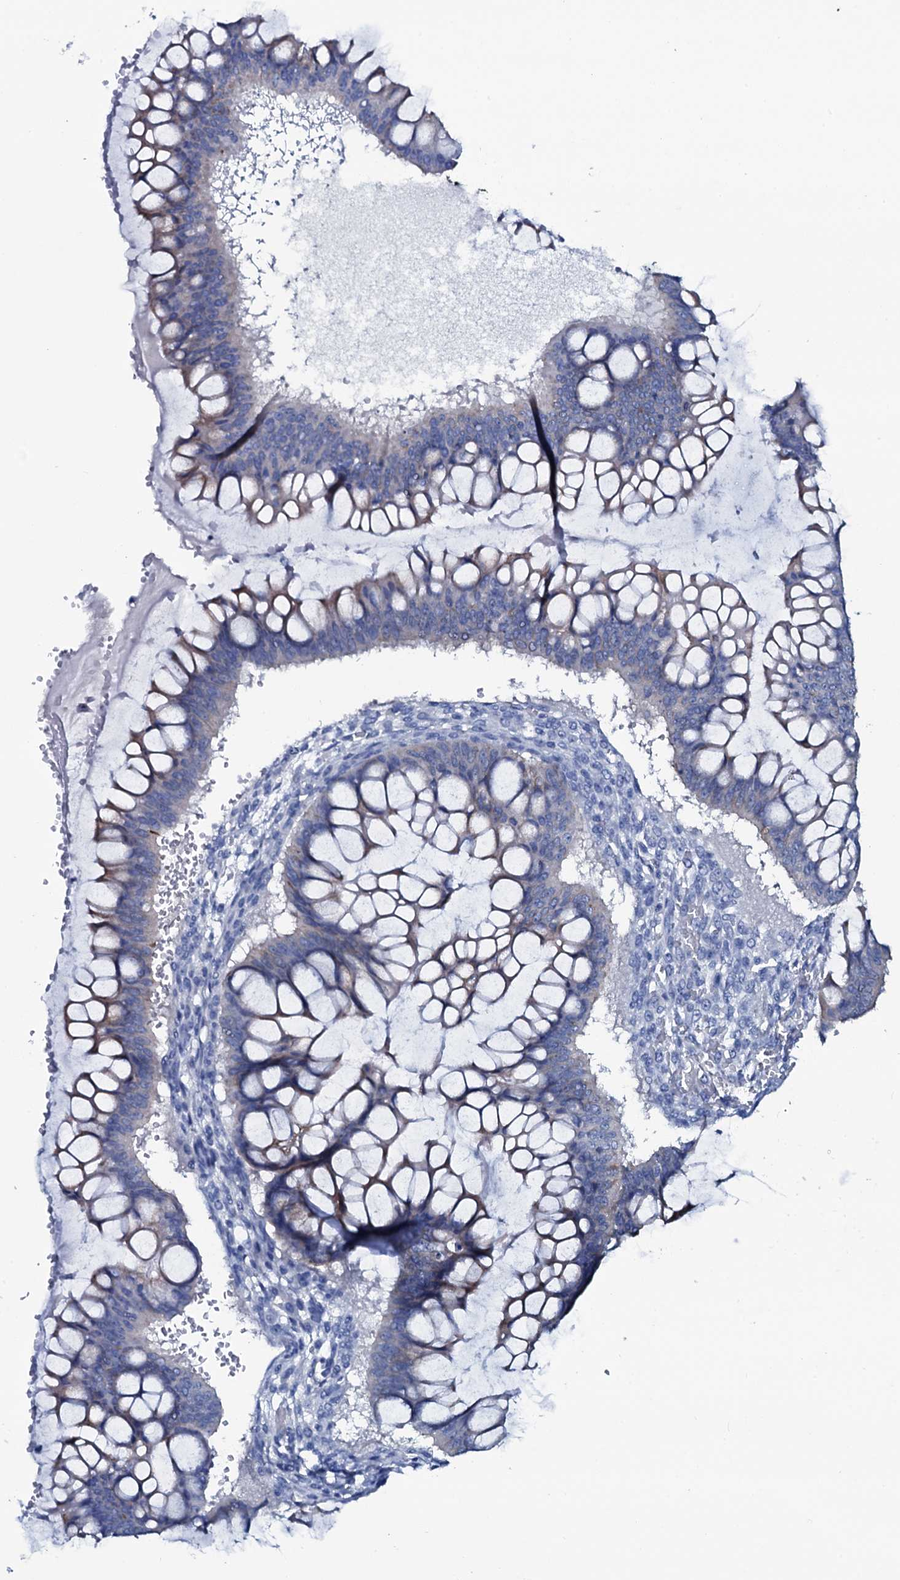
{"staining": {"intensity": "negative", "quantity": "none", "location": "none"}, "tissue": "ovarian cancer", "cell_type": "Tumor cells", "image_type": "cancer", "snomed": [{"axis": "morphology", "description": "Cystadenocarcinoma, mucinous, NOS"}, {"axis": "topography", "description": "Ovary"}], "caption": "High power microscopy photomicrograph of an immunohistochemistry (IHC) photomicrograph of mucinous cystadenocarcinoma (ovarian), revealing no significant staining in tumor cells.", "gene": "GYS2", "patient": {"sex": "female", "age": 73}}